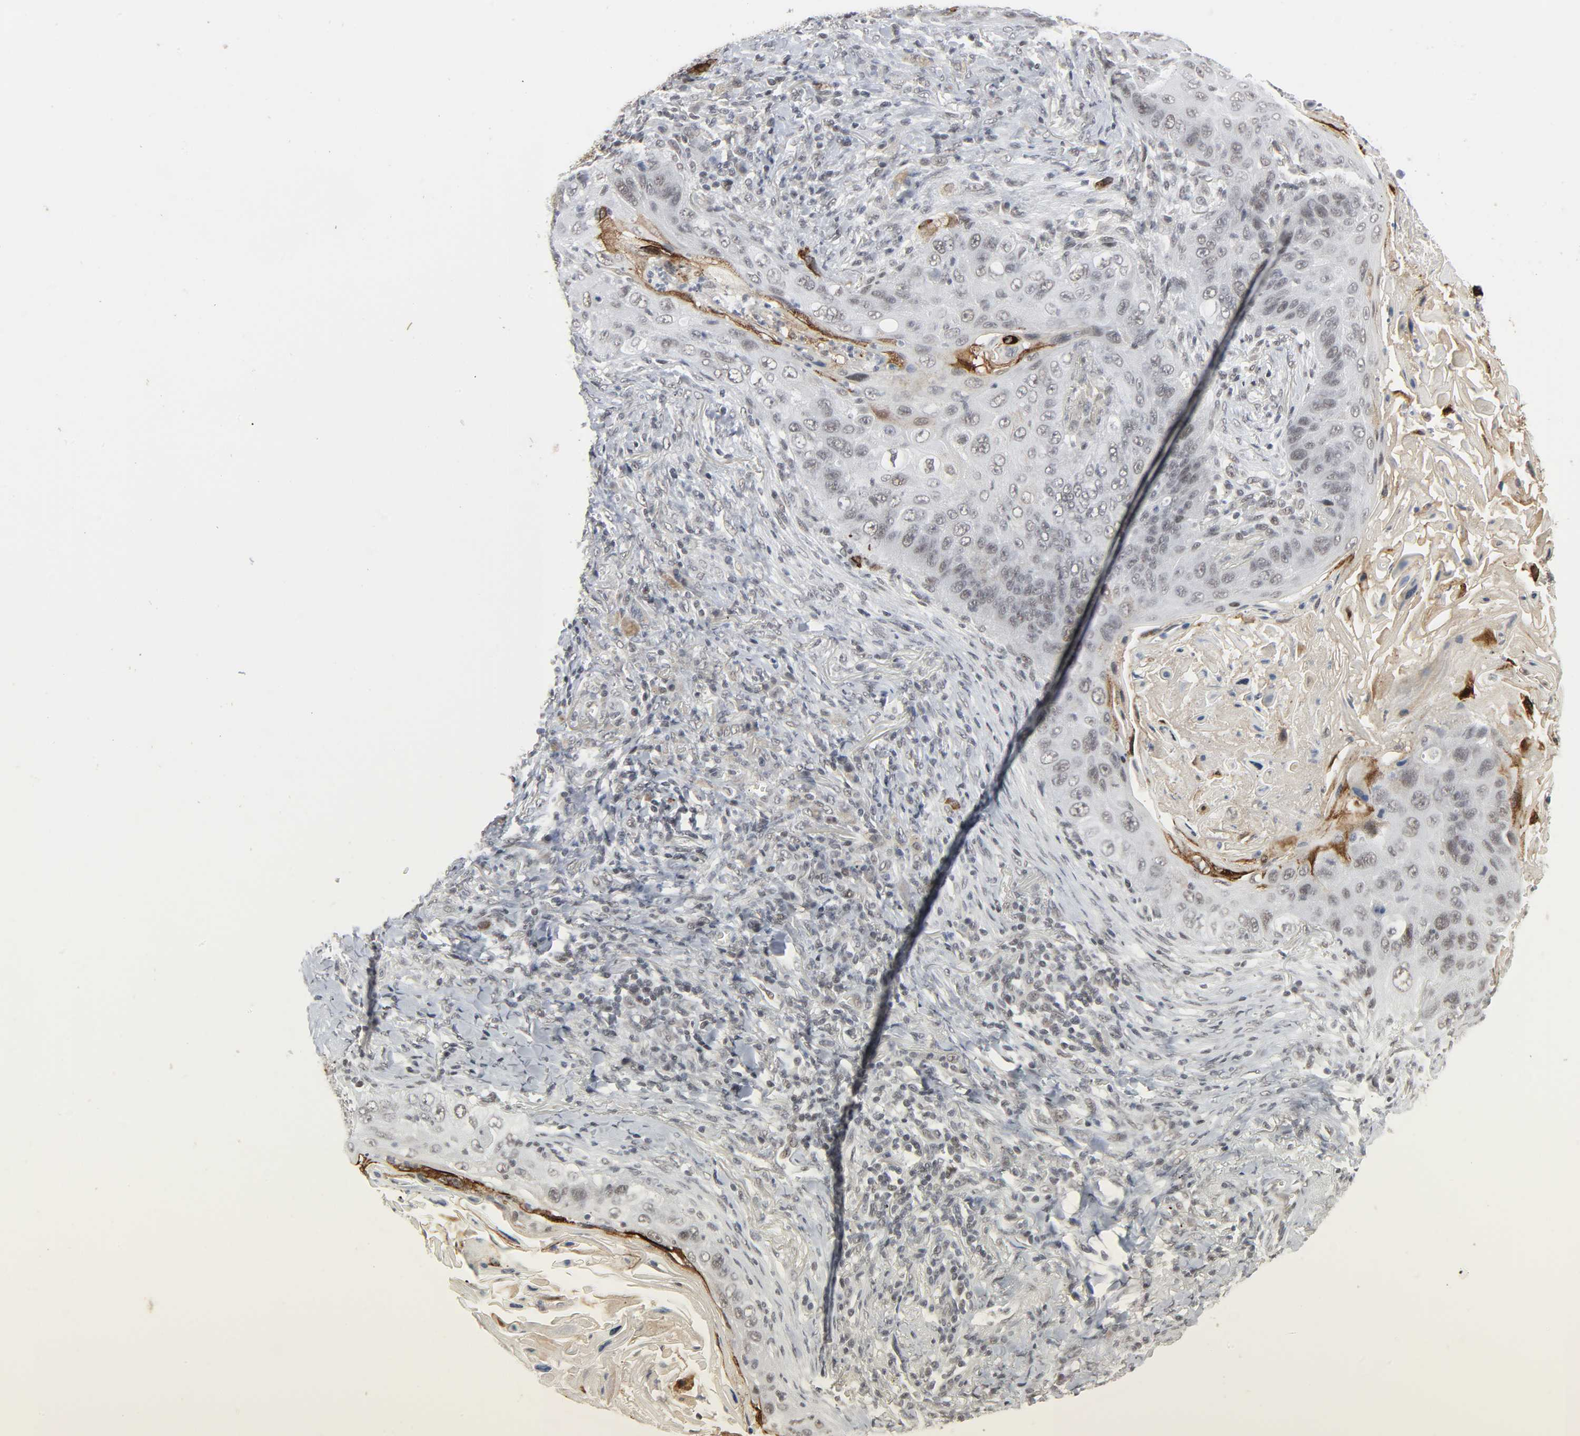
{"staining": {"intensity": "strong", "quantity": "<25%", "location": "cytoplasmic/membranous"}, "tissue": "lung cancer", "cell_type": "Tumor cells", "image_type": "cancer", "snomed": [{"axis": "morphology", "description": "Squamous cell carcinoma, NOS"}, {"axis": "topography", "description": "Lung"}], "caption": "An immunohistochemistry (IHC) image of neoplastic tissue is shown. Protein staining in brown shows strong cytoplasmic/membranous positivity in lung squamous cell carcinoma within tumor cells.", "gene": "MUC1", "patient": {"sex": "female", "age": 67}}